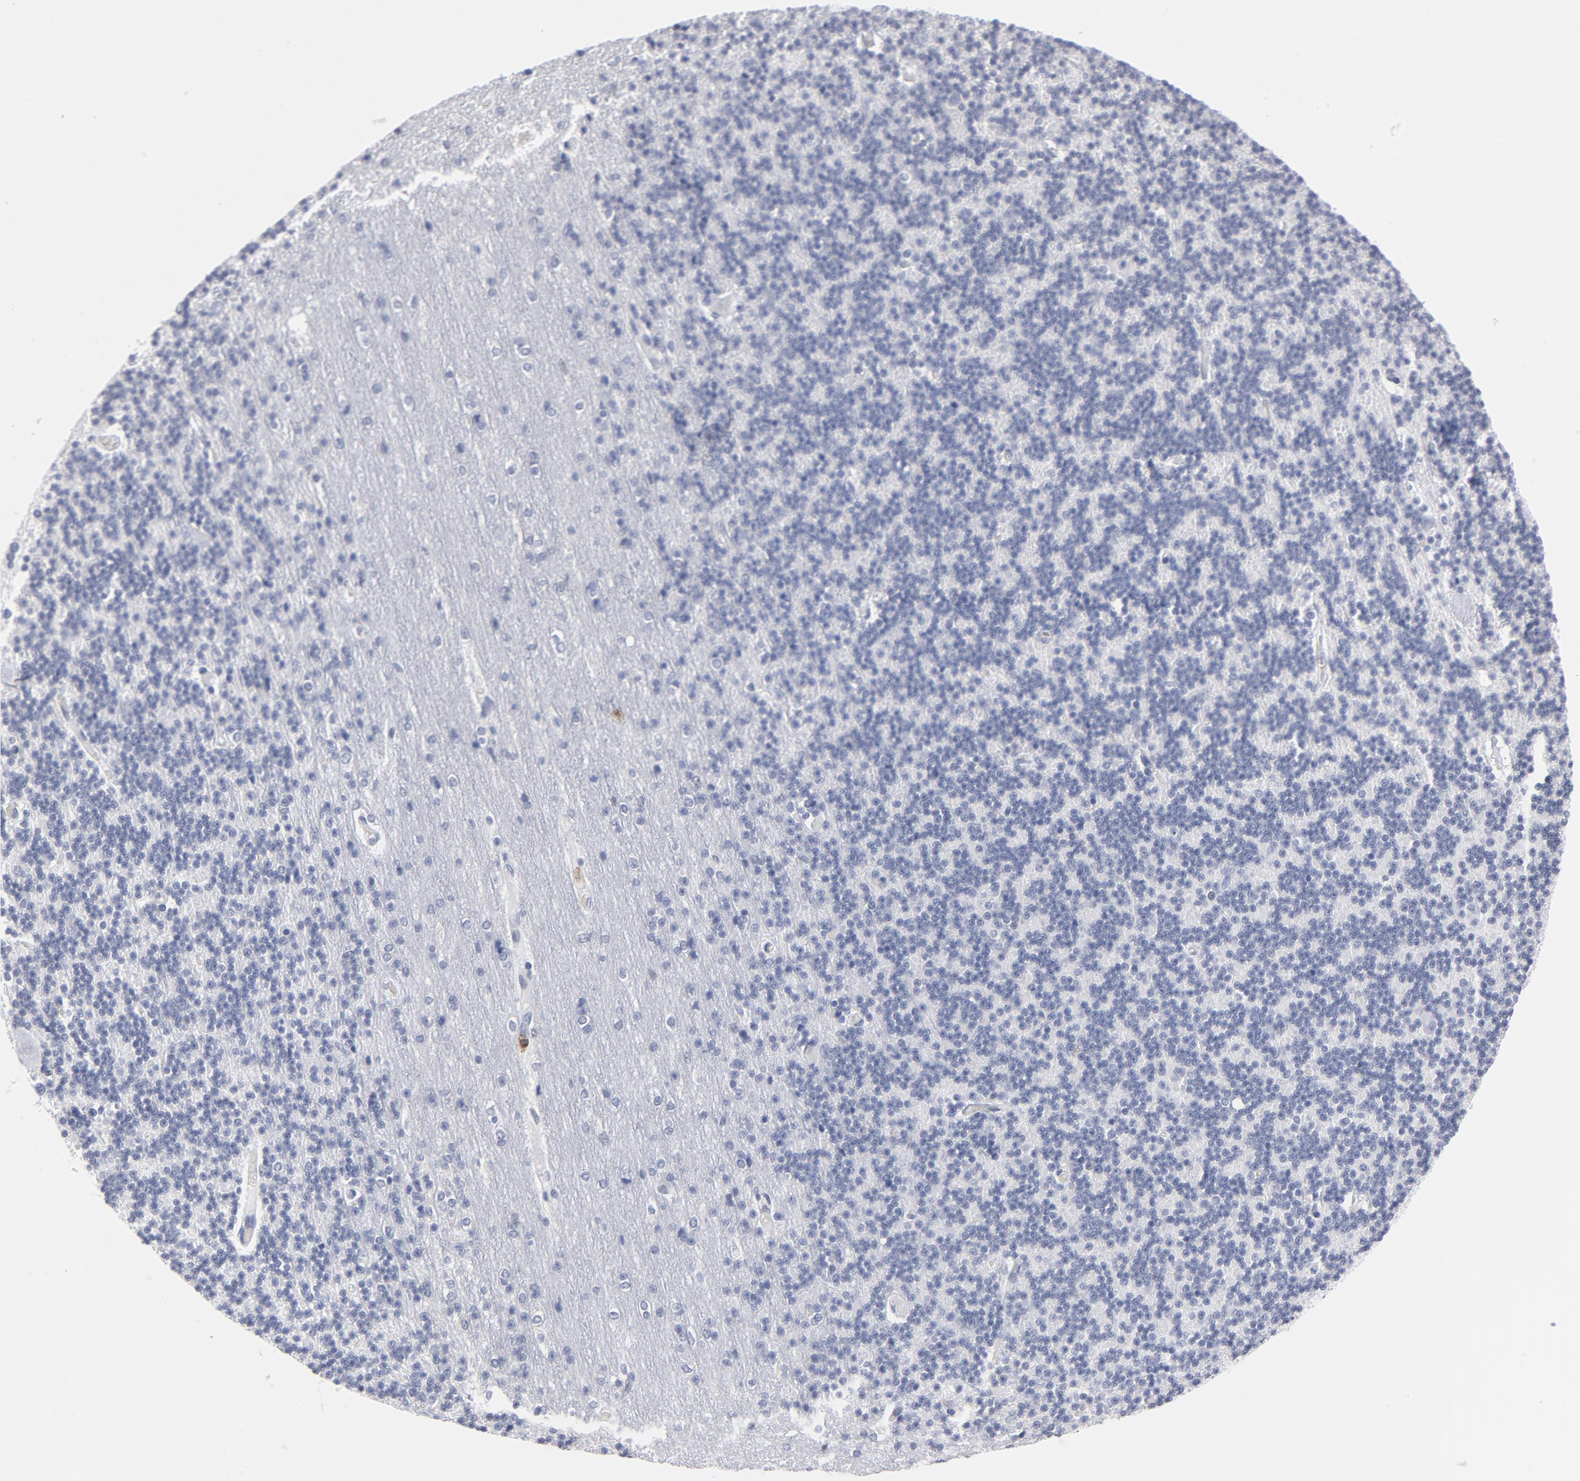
{"staining": {"intensity": "negative", "quantity": "none", "location": "none"}, "tissue": "cerebellum", "cell_type": "Cells in granular layer", "image_type": "normal", "snomed": [{"axis": "morphology", "description": "Normal tissue, NOS"}, {"axis": "topography", "description": "Cerebellum"}], "caption": "The image demonstrates no staining of cells in granular layer in normal cerebellum.", "gene": "CD2", "patient": {"sex": "female", "age": 54}}